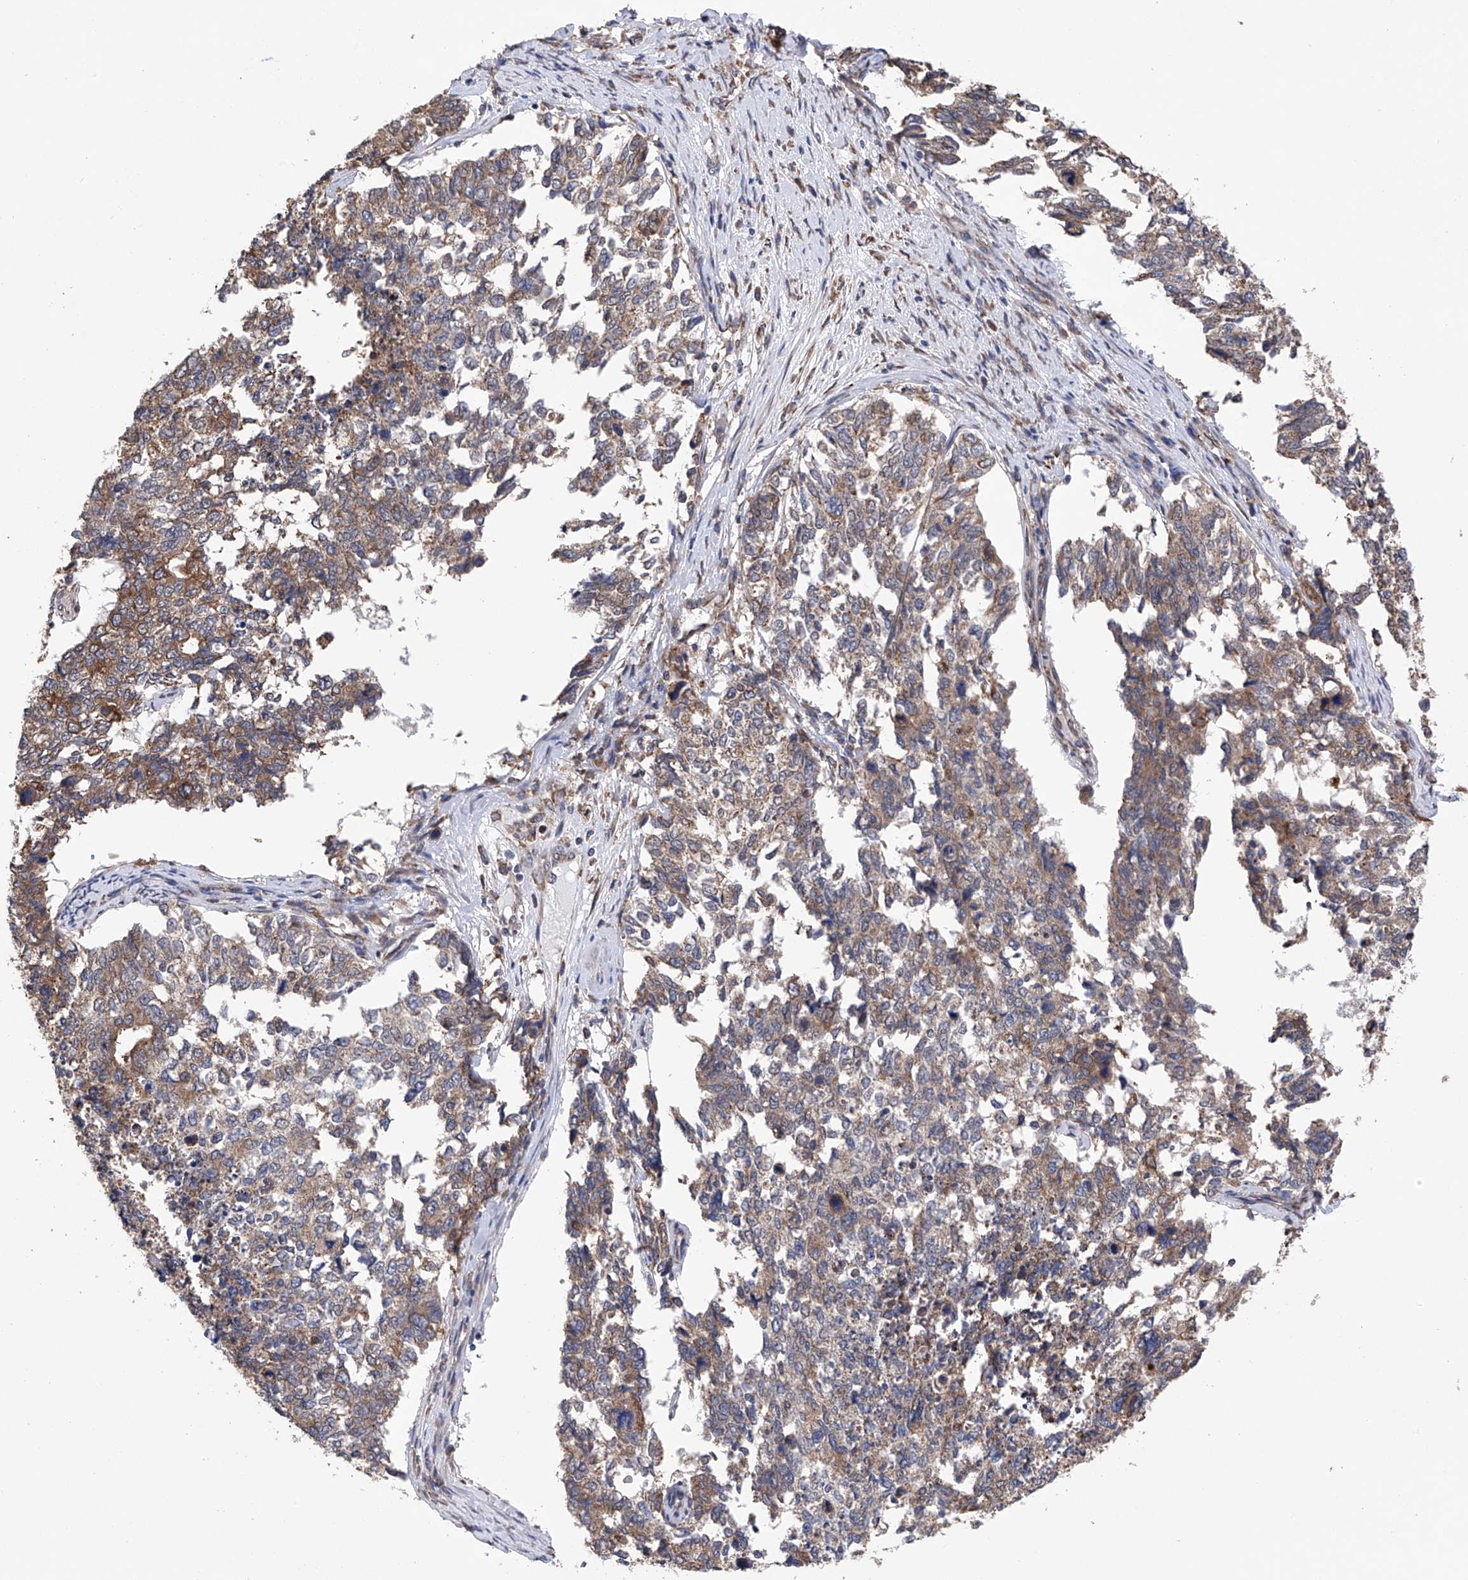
{"staining": {"intensity": "moderate", "quantity": "25%-75%", "location": "cytoplasmic/membranous"}, "tissue": "cervical cancer", "cell_type": "Tumor cells", "image_type": "cancer", "snomed": [{"axis": "morphology", "description": "Squamous cell carcinoma, NOS"}, {"axis": "topography", "description": "Cervix"}], "caption": "Approximately 25%-75% of tumor cells in human cervical squamous cell carcinoma show moderate cytoplasmic/membranous protein staining as visualized by brown immunohistochemical staining.", "gene": "DNAH8", "patient": {"sex": "female", "age": 63}}